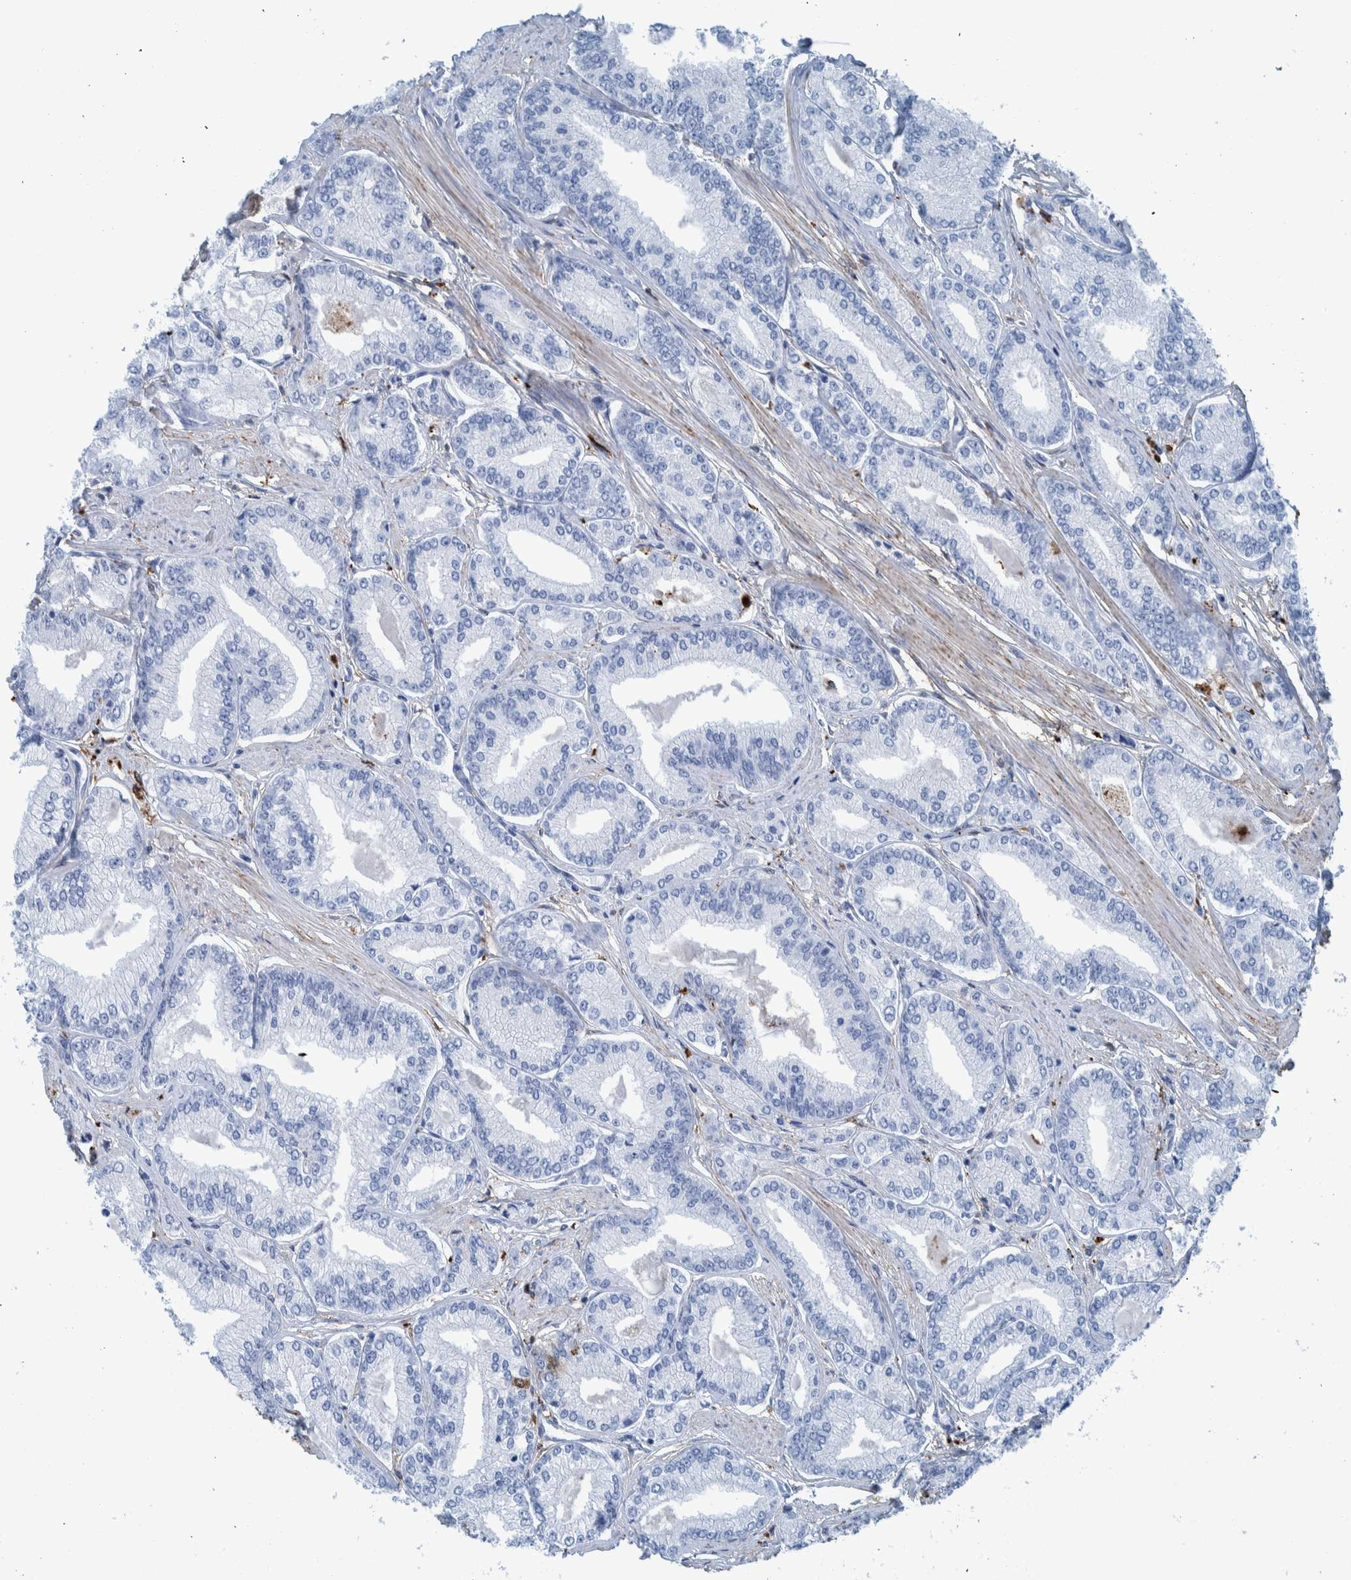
{"staining": {"intensity": "negative", "quantity": "none", "location": "none"}, "tissue": "prostate cancer", "cell_type": "Tumor cells", "image_type": "cancer", "snomed": [{"axis": "morphology", "description": "Adenocarcinoma, Low grade"}, {"axis": "topography", "description": "Prostate"}], "caption": "Tumor cells are negative for brown protein staining in prostate cancer.", "gene": "IDO1", "patient": {"sex": "male", "age": 52}}